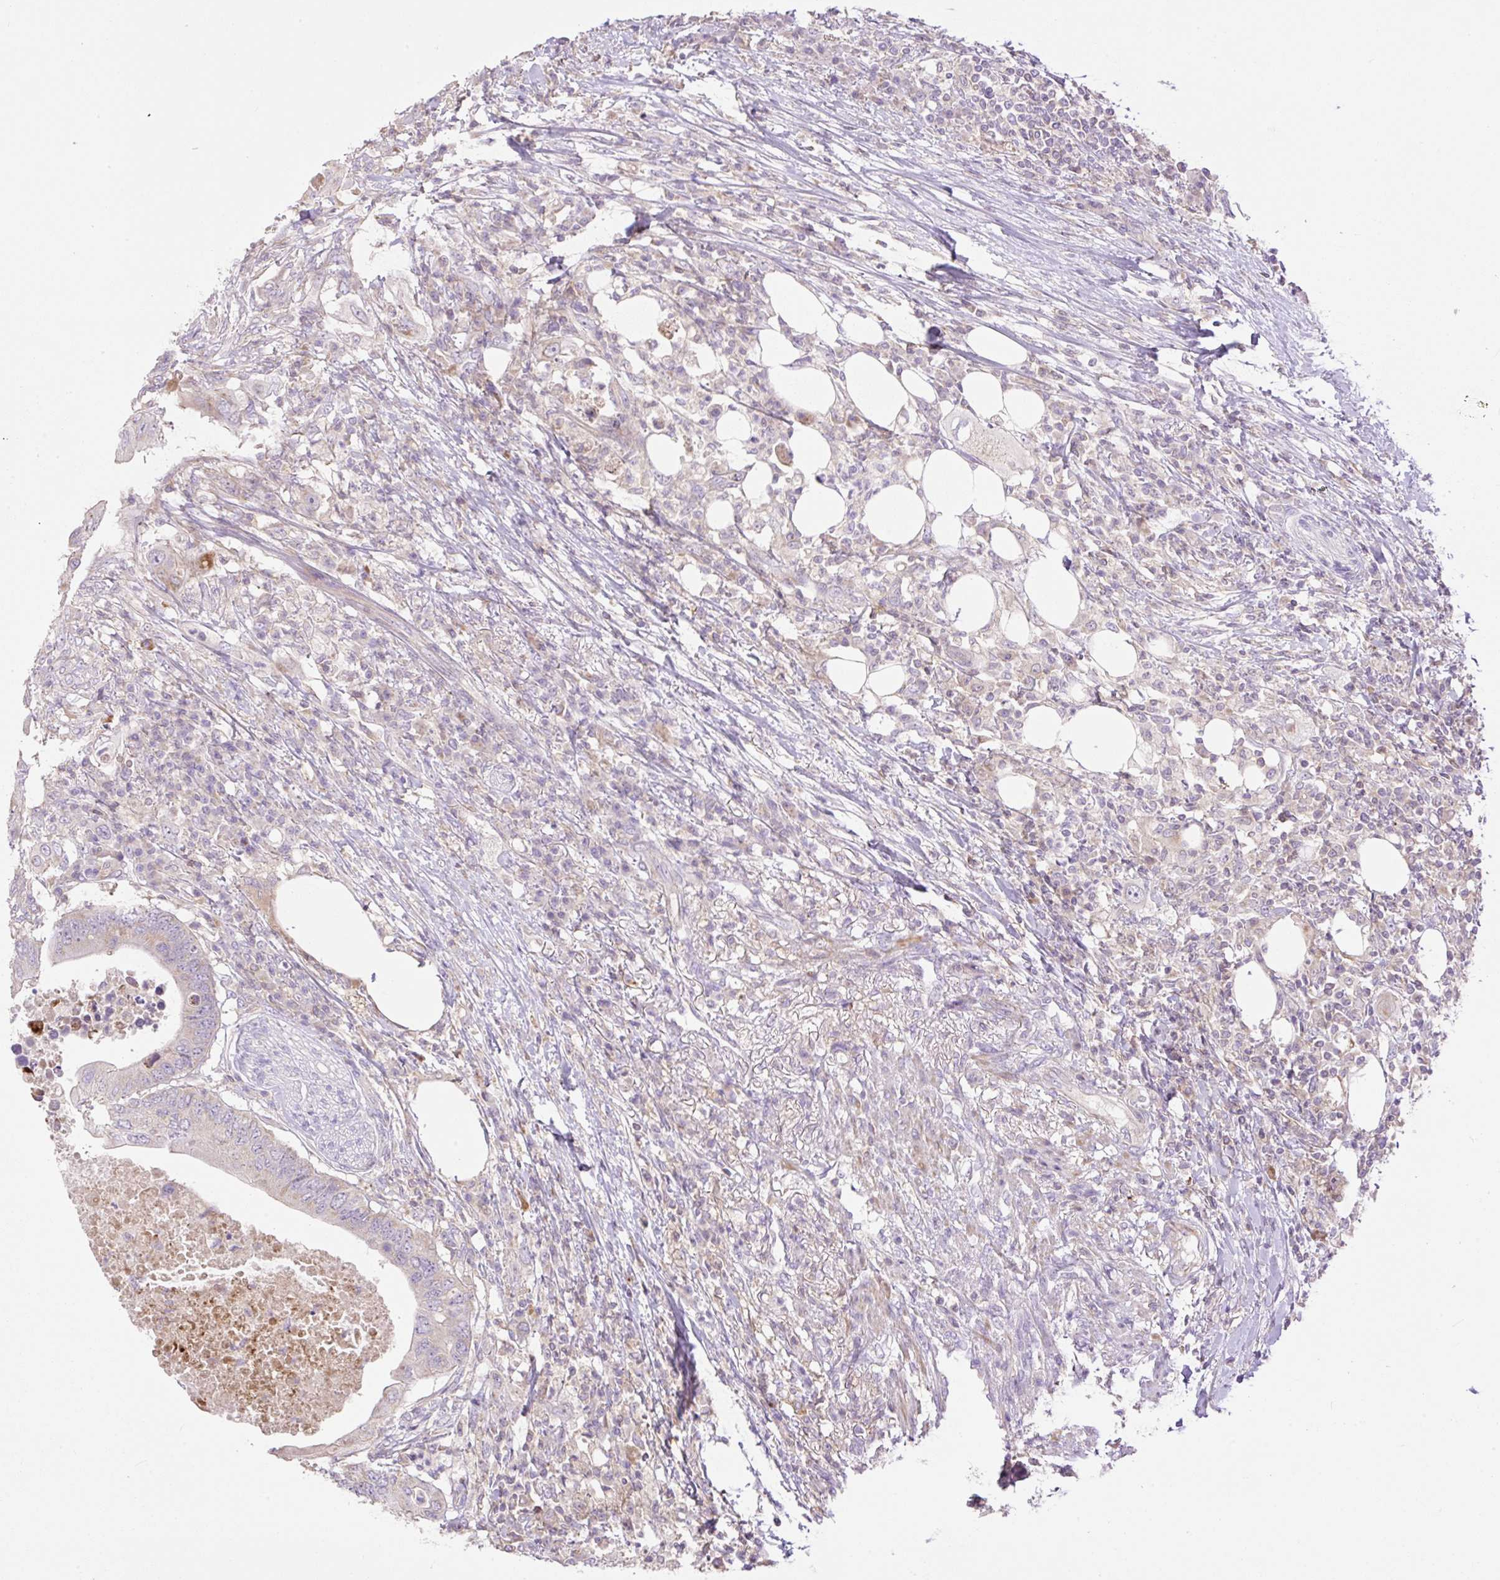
{"staining": {"intensity": "negative", "quantity": "none", "location": "none"}, "tissue": "colorectal cancer", "cell_type": "Tumor cells", "image_type": "cancer", "snomed": [{"axis": "morphology", "description": "Adenocarcinoma, NOS"}, {"axis": "topography", "description": "Colon"}], "caption": "Immunohistochemistry (IHC) of human adenocarcinoma (colorectal) exhibits no staining in tumor cells.", "gene": "VPS25", "patient": {"sex": "male", "age": 71}}